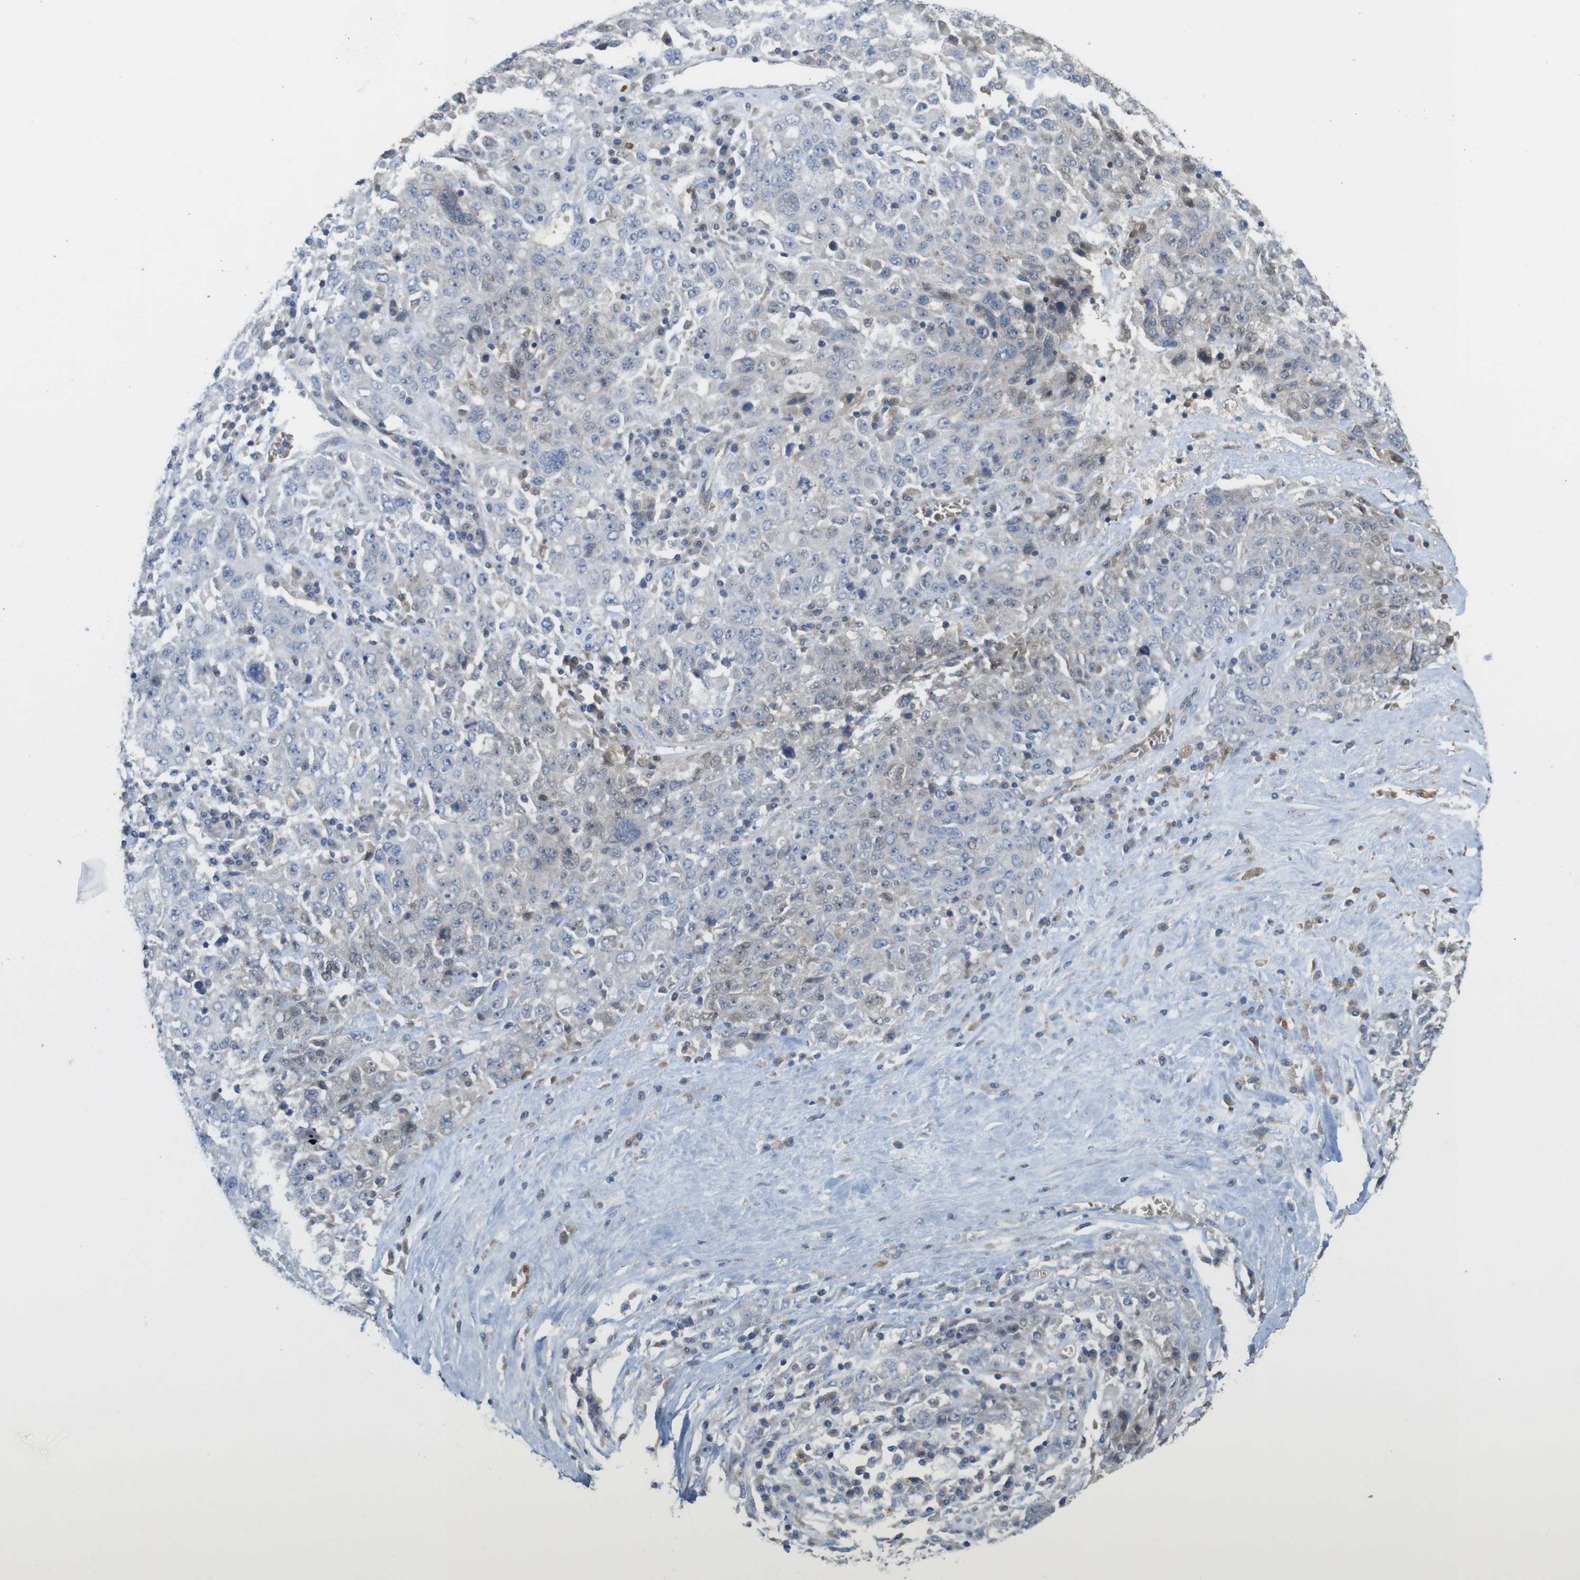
{"staining": {"intensity": "negative", "quantity": "none", "location": "none"}, "tissue": "ovarian cancer", "cell_type": "Tumor cells", "image_type": "cancer", "snomed": [{"axis": "morphology", "description": "Carcinoma, endometroid"}, {"axis": "topography", "description": "Ovary"}], "caption": "The photomicrograph exhibits no significant positivity in tumor cells of ovarian endometroid carcinoma.", "gene": "ABHD15", "patient": {"sex": "female", "age": 62}}